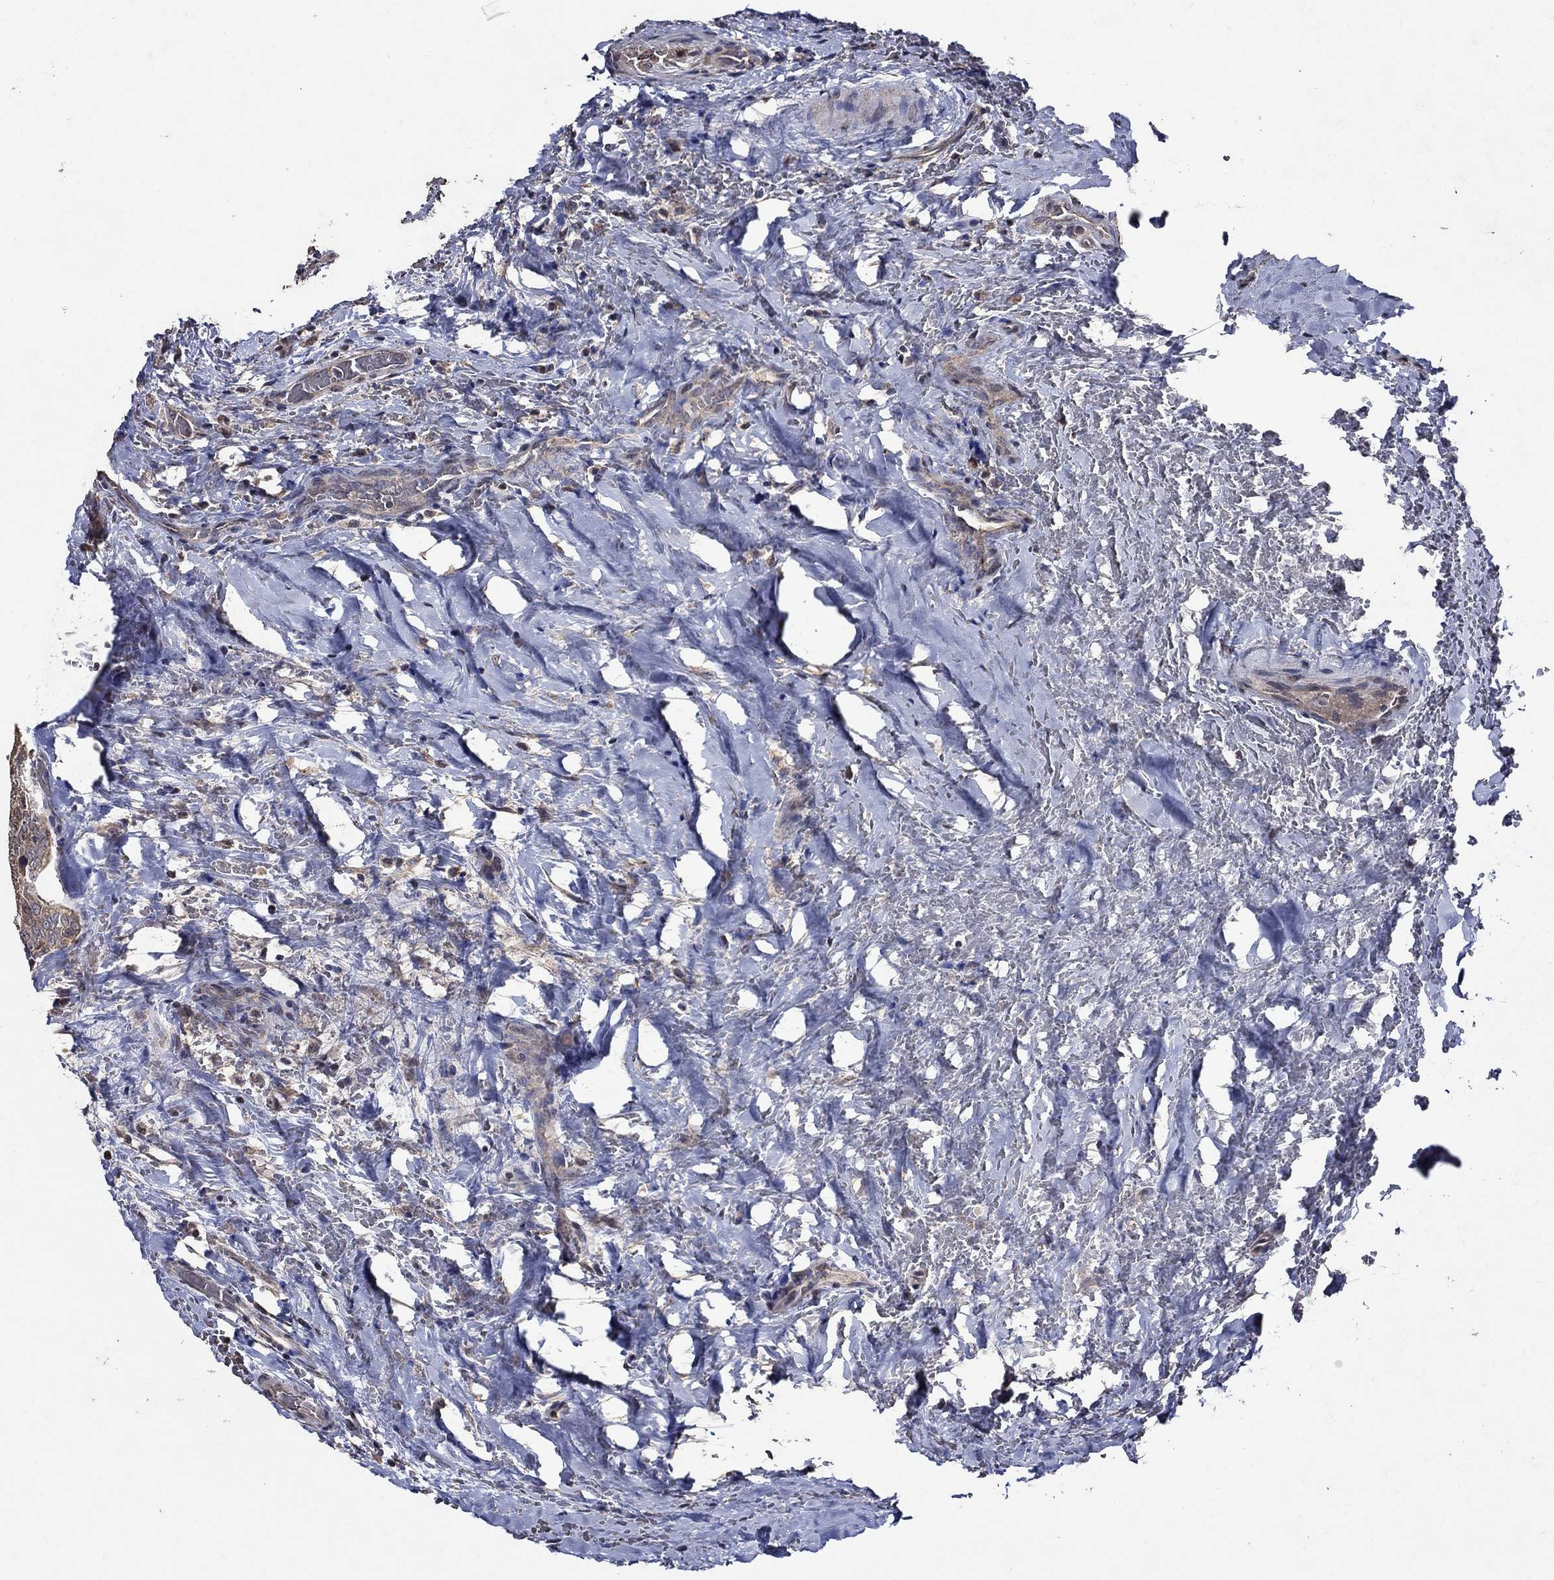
{"staining": {"intensity": "moderate", "quantity": ">75%", "location": "cytoplasmic/membranous"}, "tissue": "thyroid cancer", "cell_type": "Tumor cells", "image_type": "cancer", "snomed": [{"axis": "morphology", "description": "Papillary adenocarcinoma, NOS"}, {"axis": "topography", "description": "Thyroid gland"}], "caption": "A medium amount of moderate cytoplasmic/membranous staining is appreciated in about >75% of tumor cells in papillary adenocarcinoma (thyroid) tissue.", "gene": "HAP1", "patient": {"sex": "male", "age": 61}}